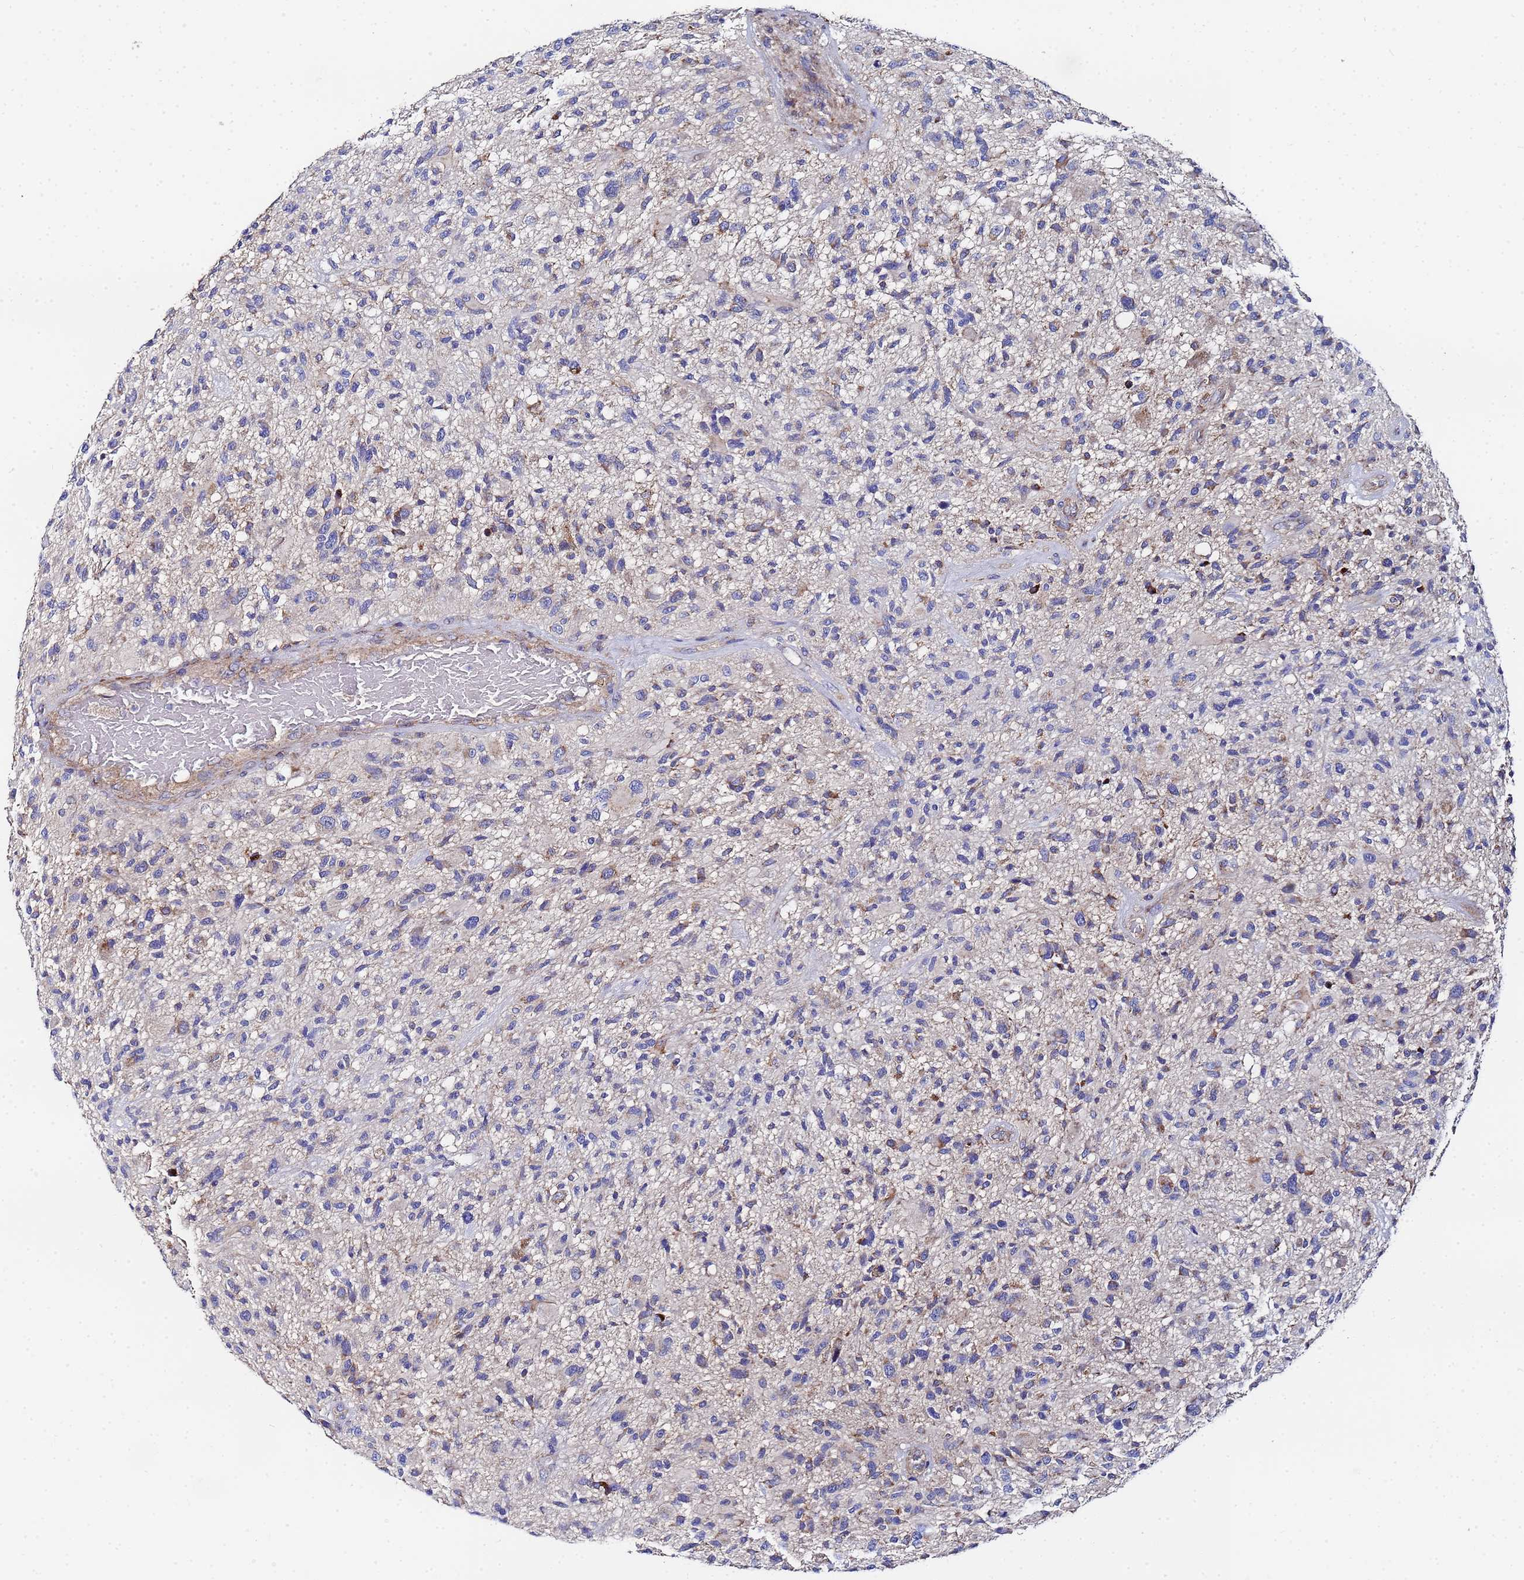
{"staining": {"intensity": "weak", "quantity": "25%-75%", "location": "cytoplasmic/membranous"}, "tissue": "glioma", "cell_type": "Tumor cells", "image_type": "cancer", "snomed": [{"axis": "morphology", "description": "Glioma, malignant, High grade"}, {"axis": "topography", "description": "Brain"}], "caption": "This image shows immunohistochemistry staining of glioma, with low weak cytoplasmic/membranous positivity in approximately 25%-75% of tumor cells.", "gene": "FAHD2A", "patient": {"sex": "male", "age": 47}}